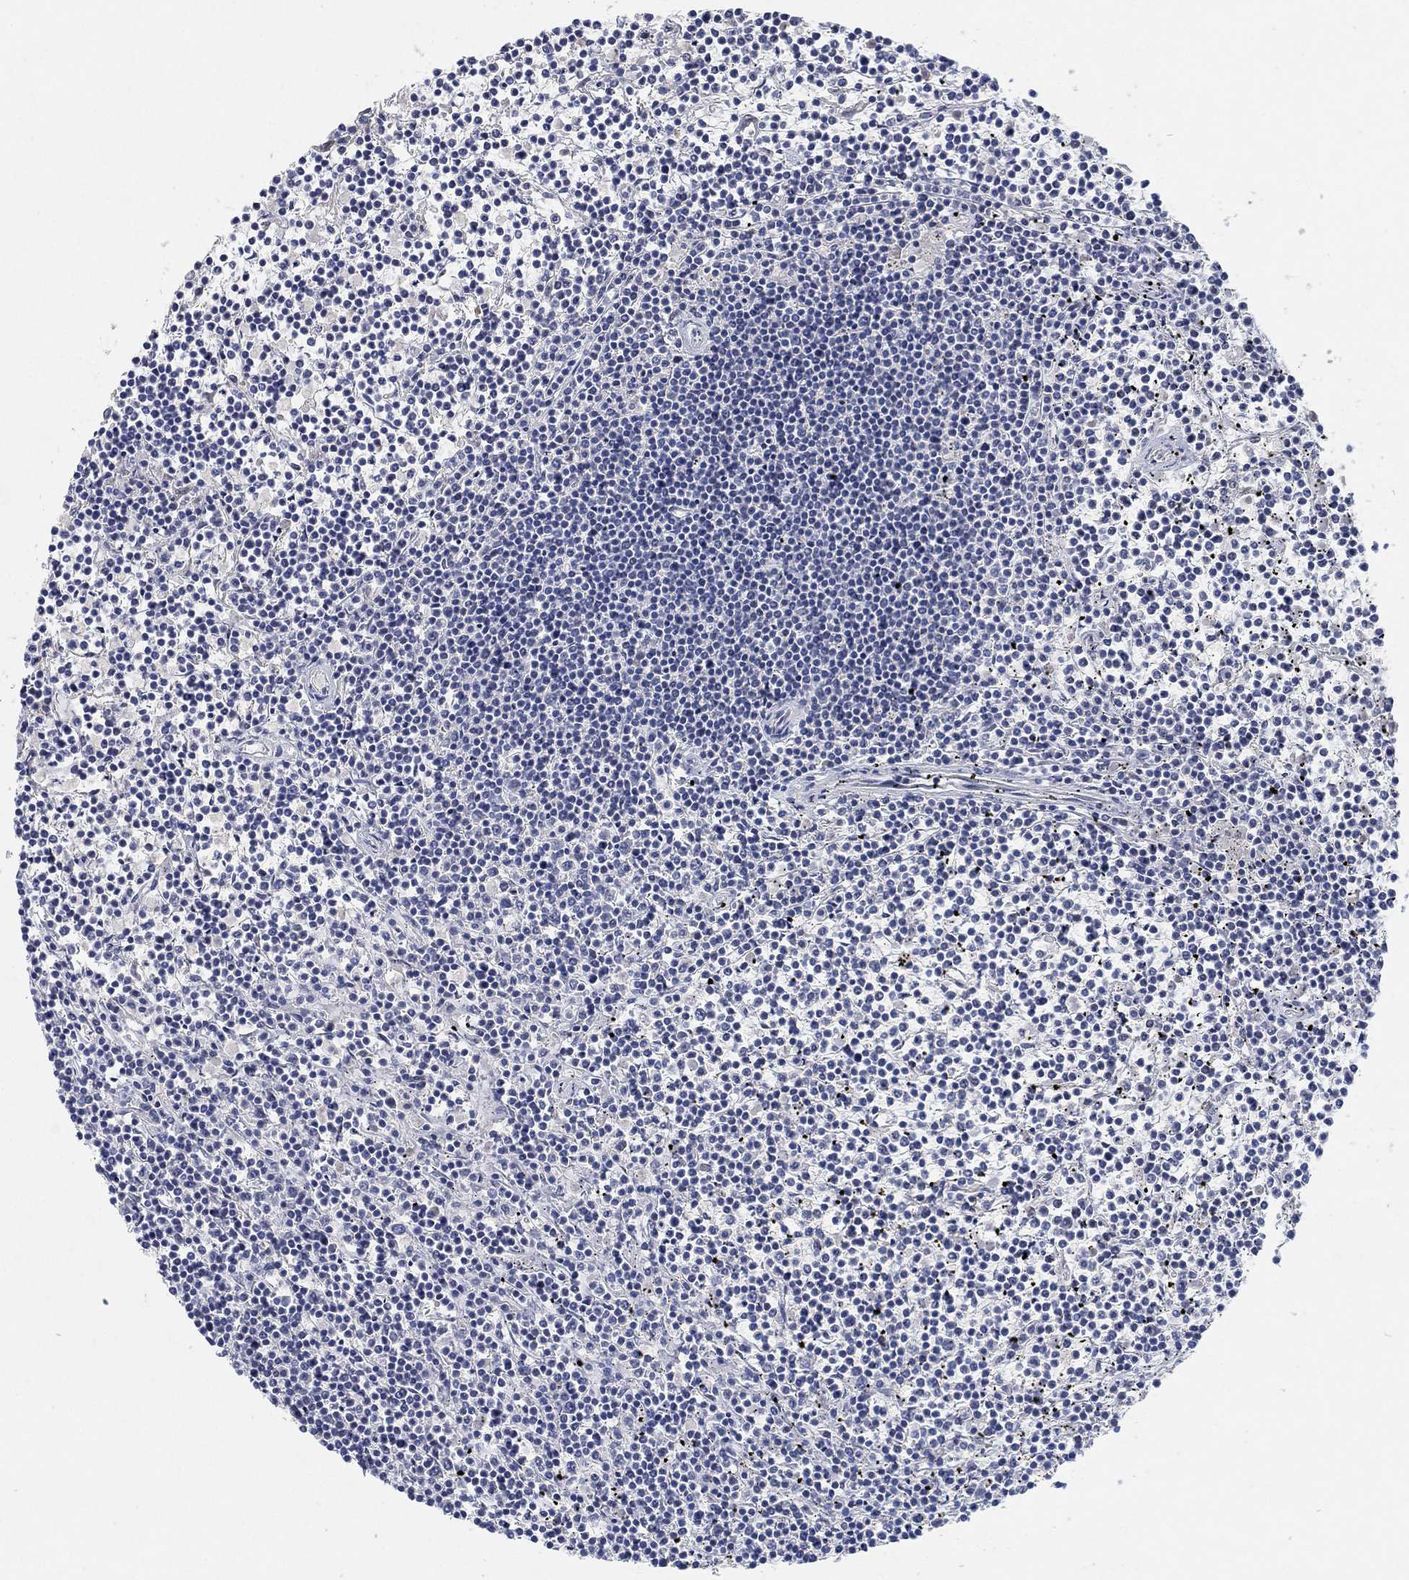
{"staining": {"intensity": "negative", "quantity": "none", "location": "none"}, "tissue": "lymphoma", "cell_type": "Tumor cells", "image_type": "cancer", "snomed": [{"axis": "morphology", "description": "Malignant lymphoma, non-Hodgkin's type, Low grade"}, {"axis": "topography", "description": "Spleen"}], "caption": "The histopathology image shows no staining of tumor cells in lymphoma. (DAB immunohistochemistry (IHC) with hematoxylin counter stain).", "gene": "VAT1L", "patient": {"sex": "female", "age": 19}}